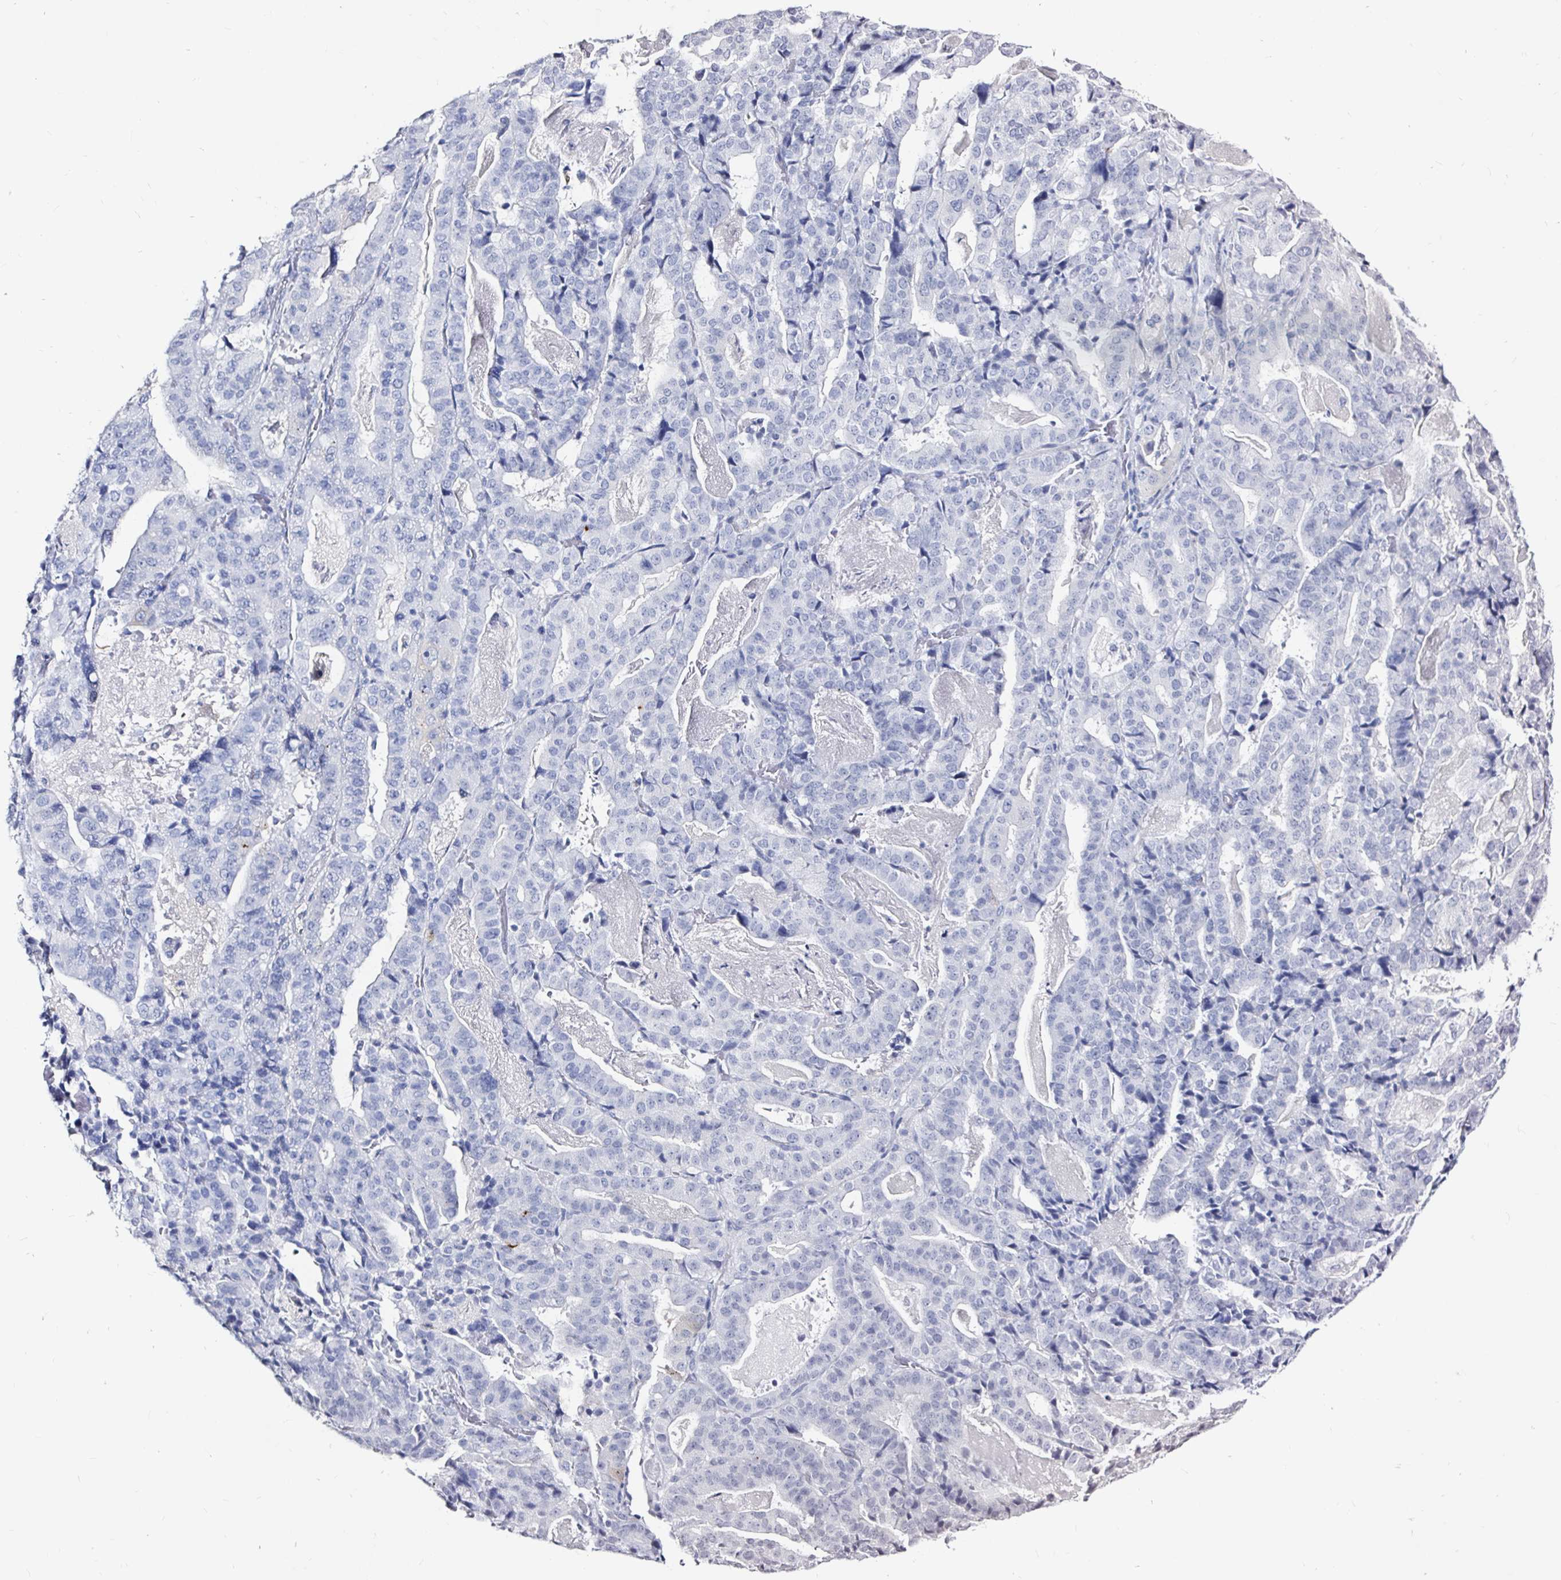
{"staining": {"intensity": "negative", "quantity": "none", "location": "none"}, "tissue": "stomach cancer", "cell_type": "Tumor cells", "image_type": "cancer", "snomed": [{"axis": "morphology", "description": "Adenocarcinoma, NOS"}, {"axis": "topography", "description": "Stomach"}], "caption": "There is no significant expression in tumor cells of stomach adenocarcinoma.", "gene": "LUZP4", "patient": {"sex": "male", "age": 48}}